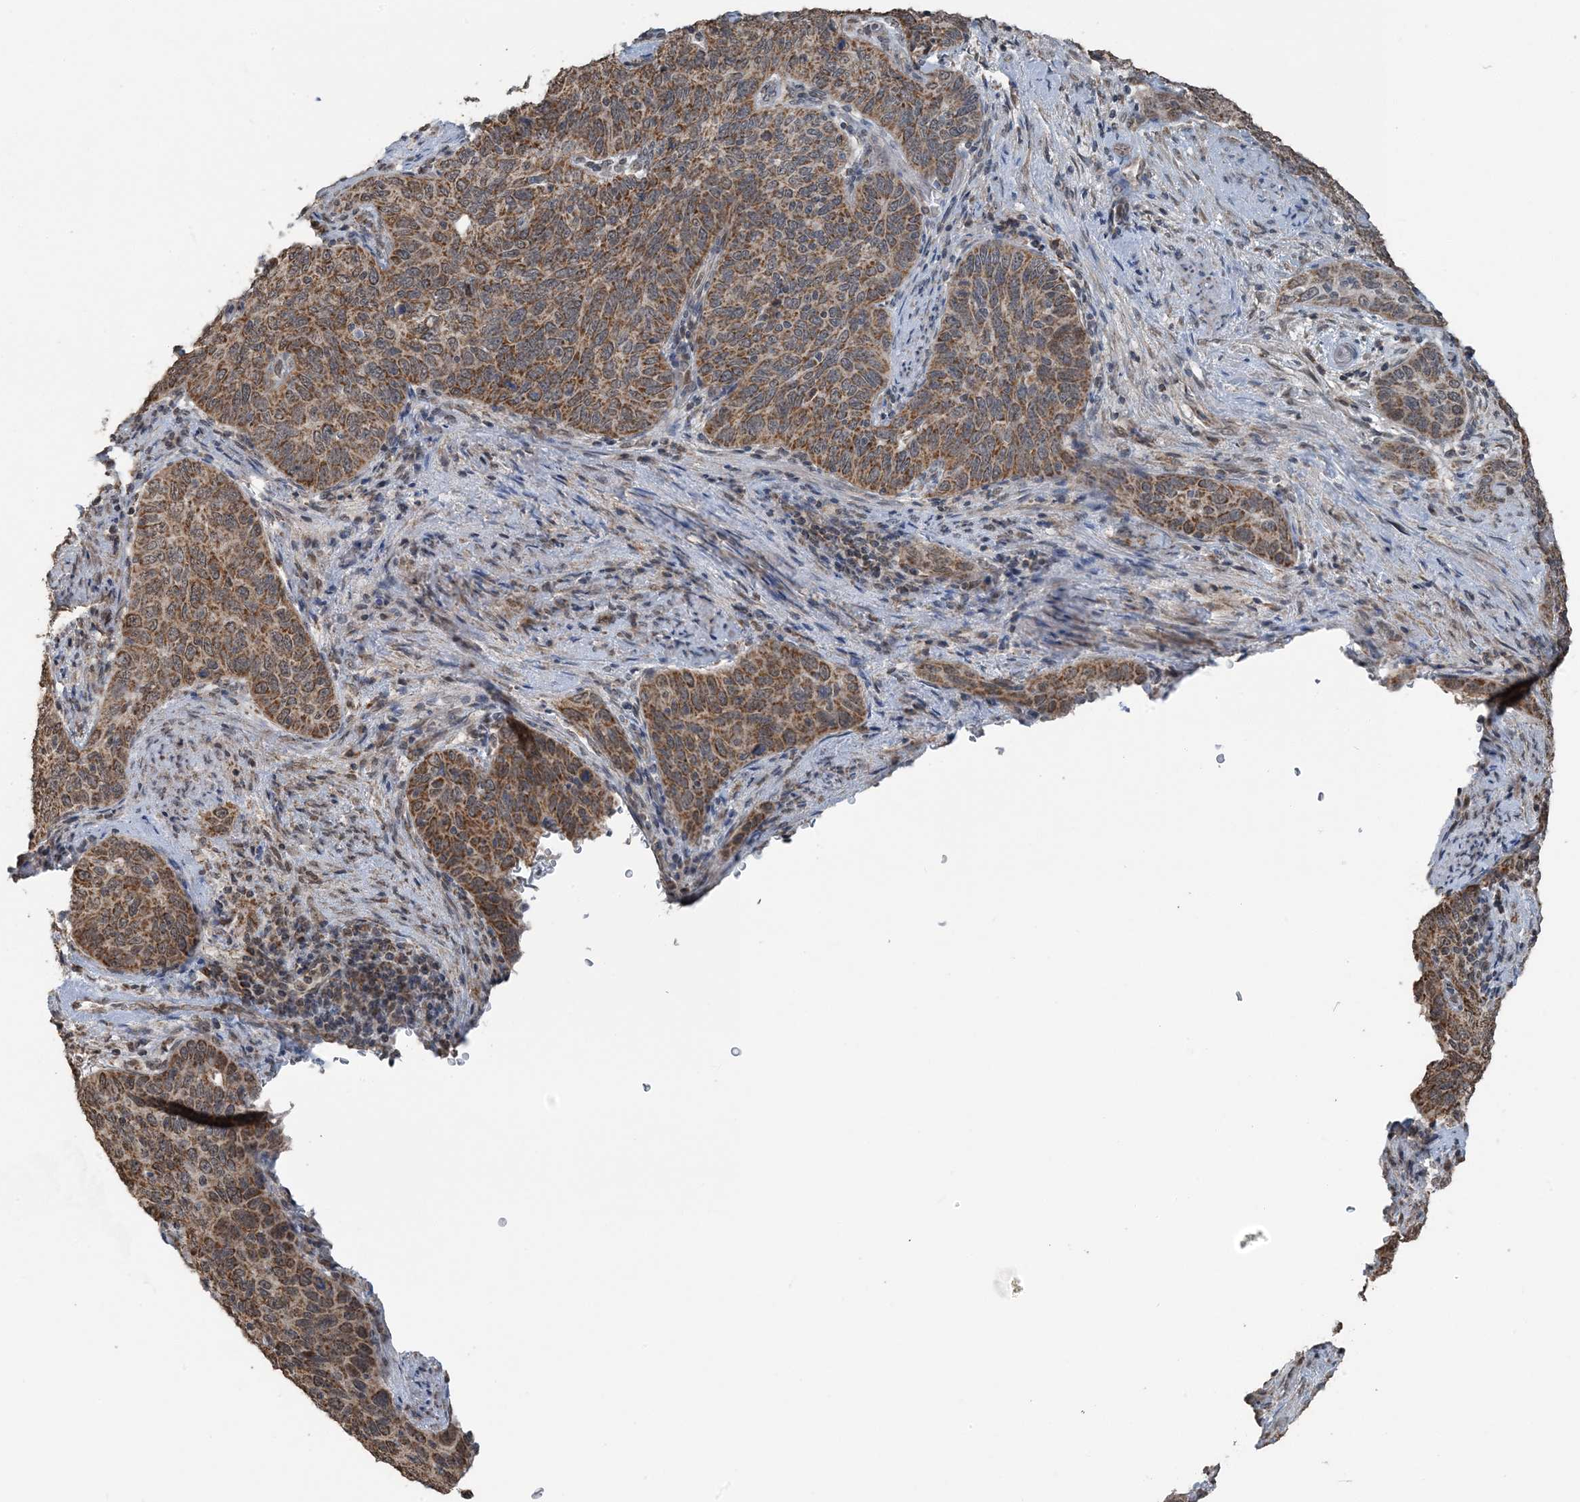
{"staining": {"intensity": "moderate", "quantity": ">75%", "location": "cytoplasmic/membranous"}, "tissue": "cervical cancer", "cell_type": "Tumor cells", "image_type": "cancer", "snomed": [{"axis": "morphology", "description": "Squamous cell carcinoma, NOS"}, {"axis": "topography", "description": "Cervix"}], "caption": "Moderate cytoplasmic/membranous protein expression is present in approximately >75% of tumor cells in cervical squamous cell carcinoma.", "gene": "PILRB", "patient": {"sex": "female", "age": 60}}